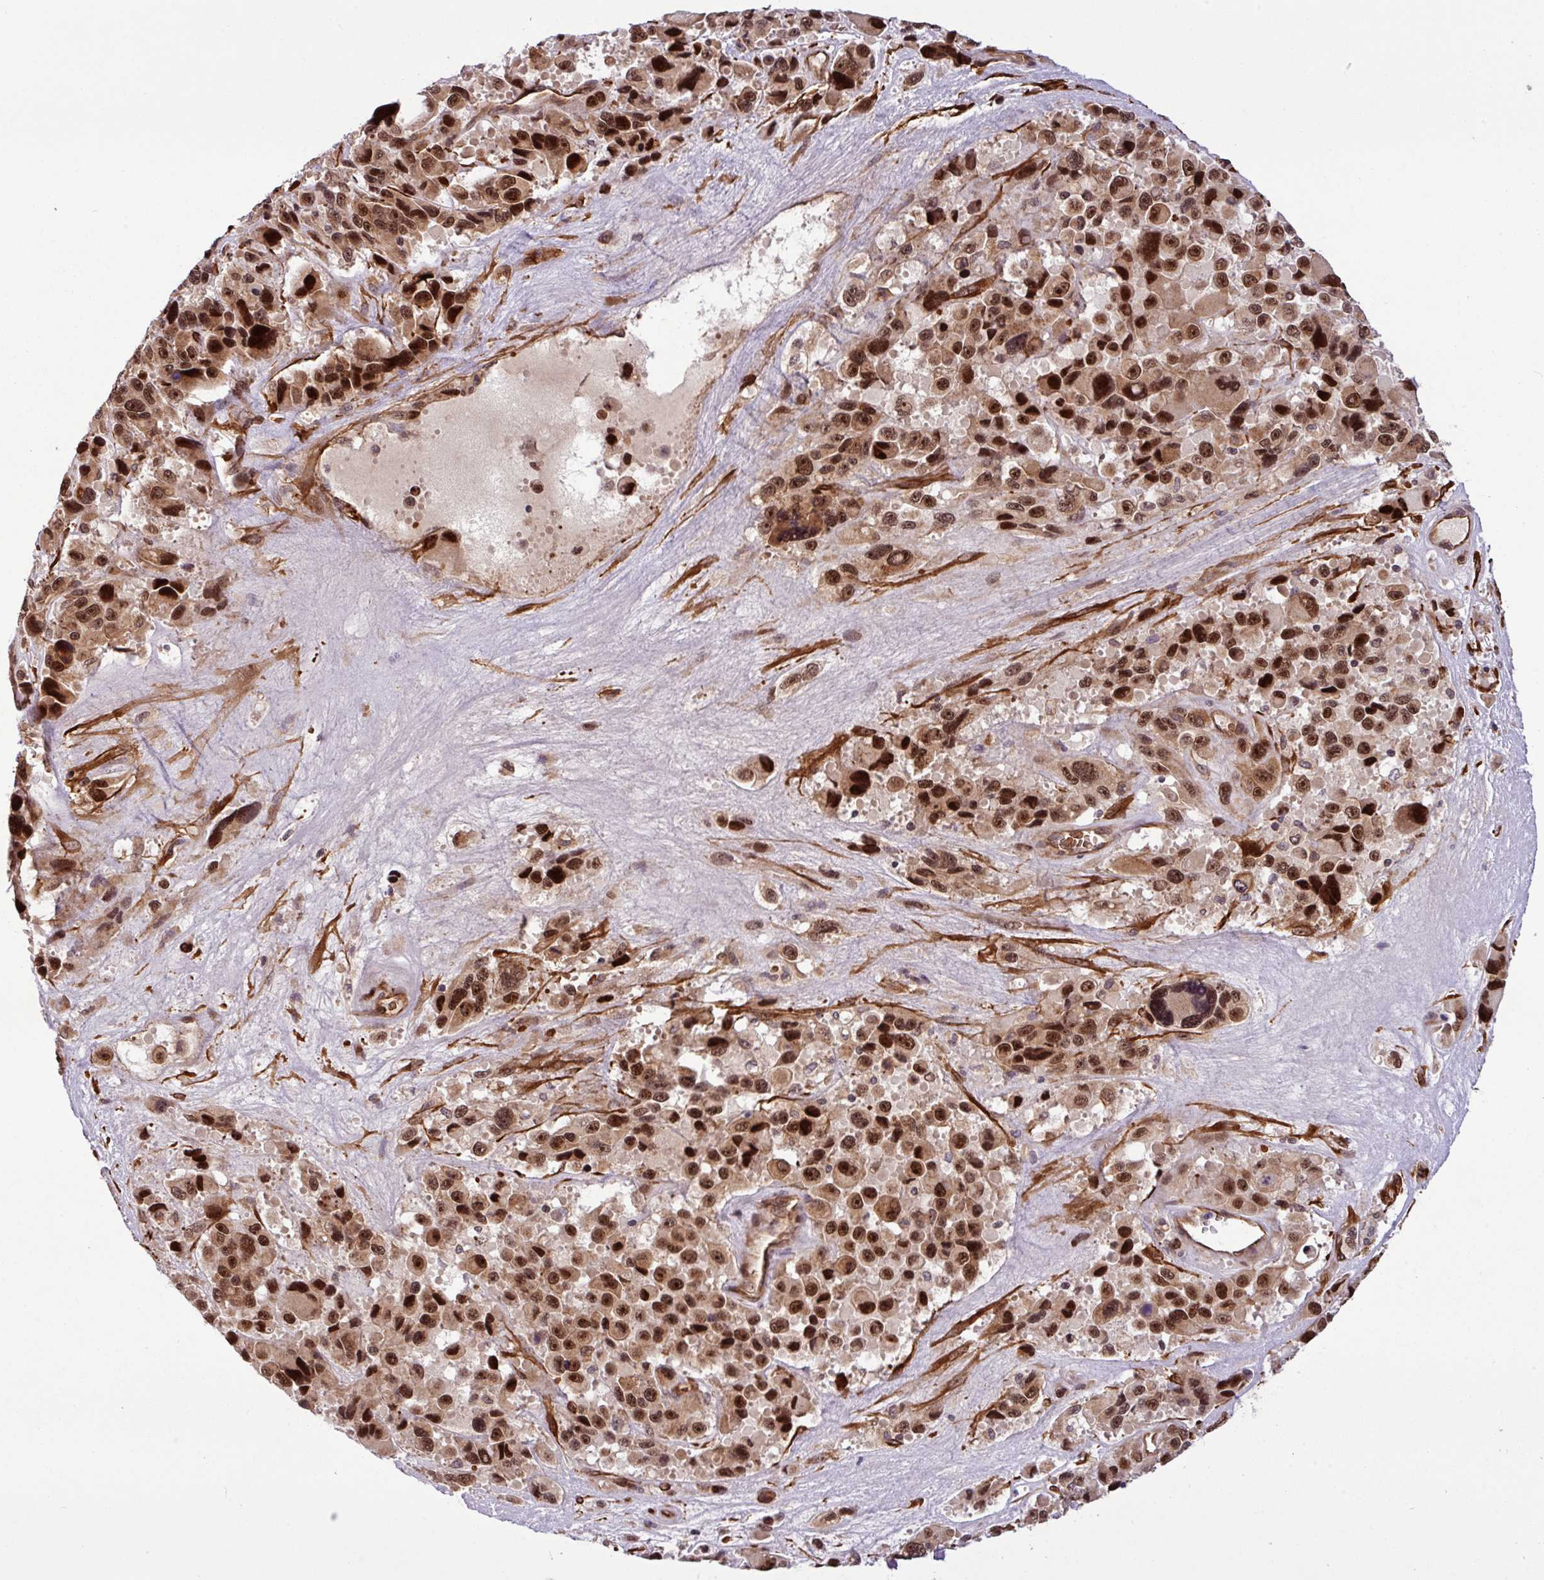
{"staining": {"intensity": "strong", "quantity": ">75%", "location": "nuclear"}, "tissue": "melanoma", "cell_type": "Tumor cells", "image_type": "cancer", "snomed": [{"axis": "morphology", "description": "Malignant melanoma, Metastatic site"}, {"axis": "topography", "description": "Lymph node"}], "caption": "The micrograph reveals a brown stain indicating the presence of a protein in the nuclear of tumor cells in melanoma.", "gene": "C7orf50", "patient": {"sex": "female", "age": 65}}